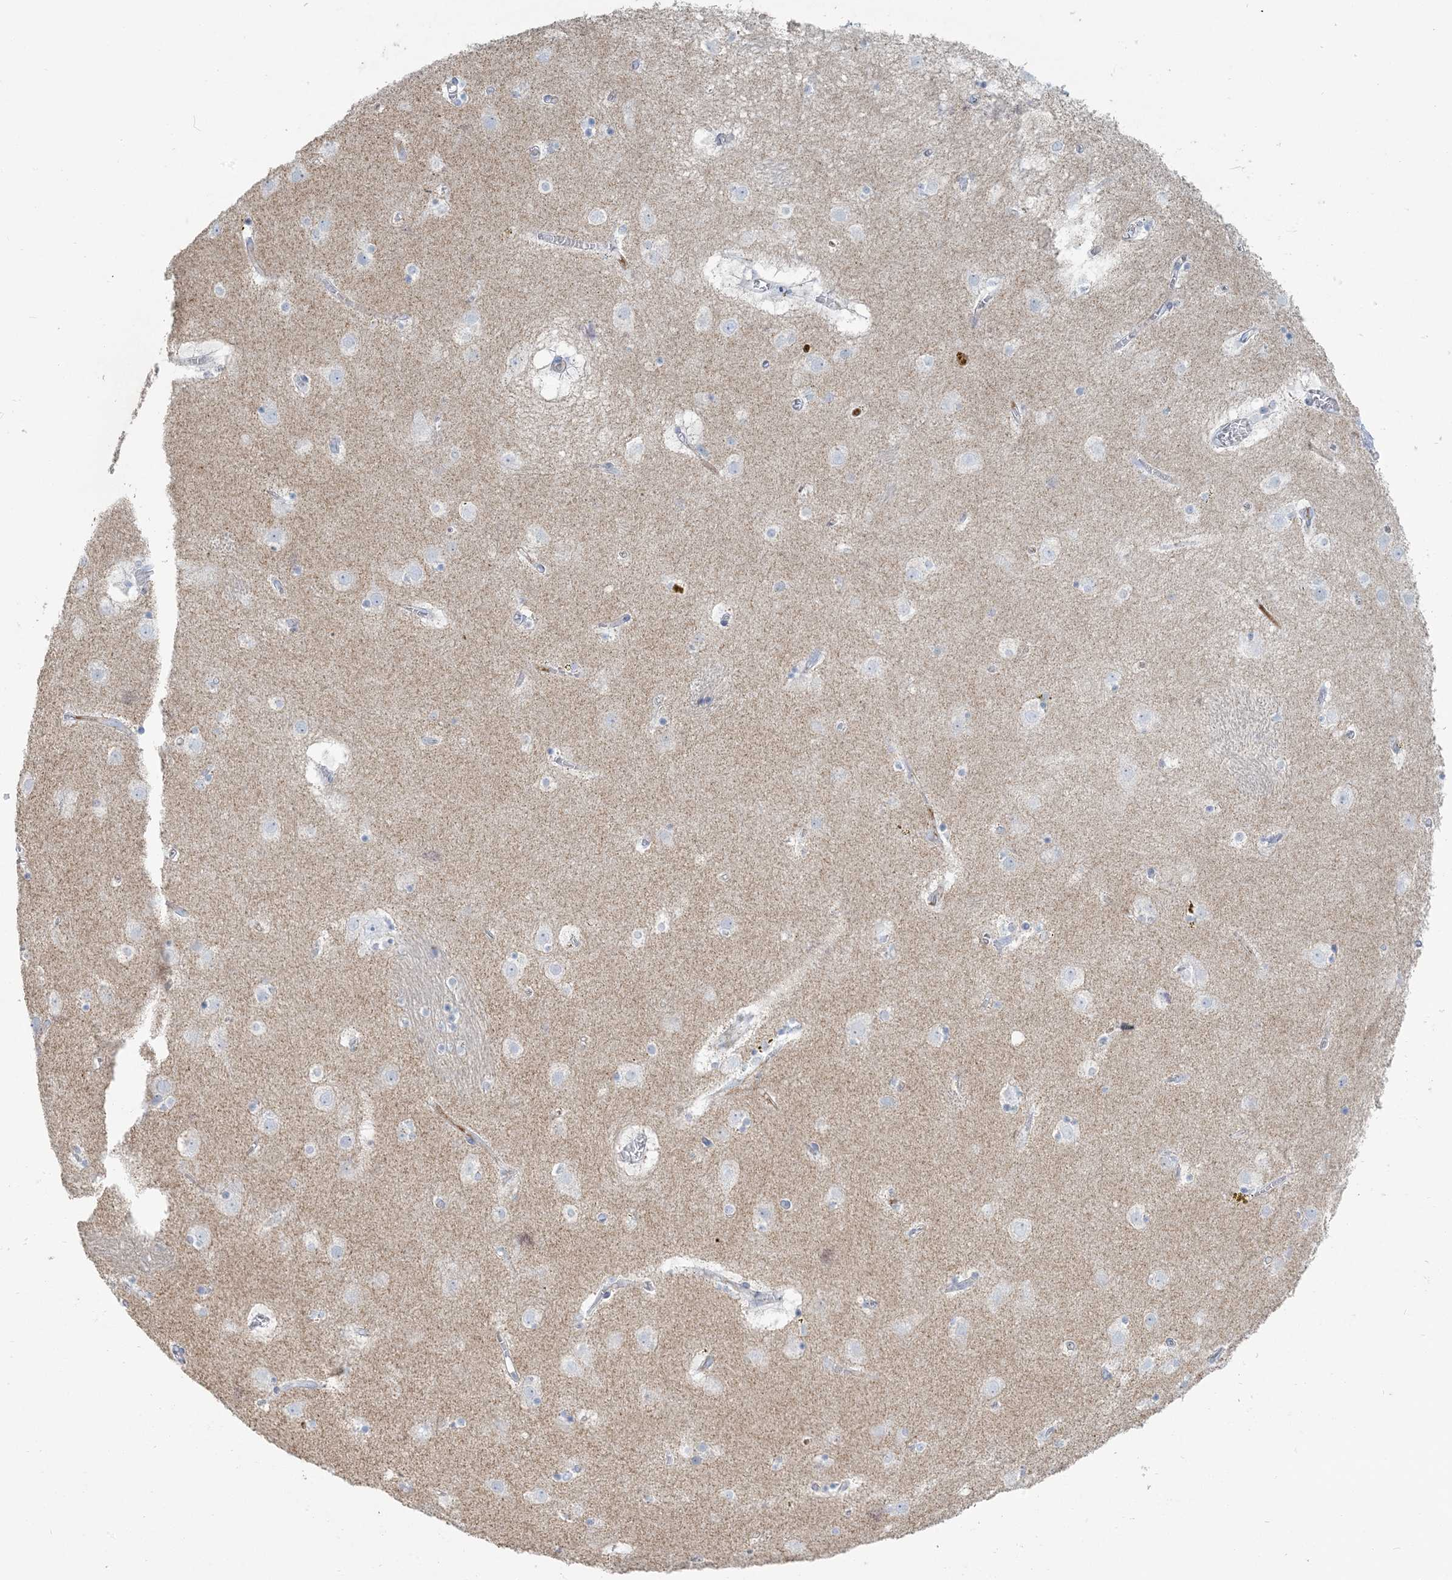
{"staining": {"intensity": "negative", "quantity": "none", "location": "none"}, "tissue": "caudate", "cell_type": "Glial cells", "image_type": "normal", "snomed": [{"axis": "morphology", "description": "Normal tissue, NOS"}, {"axis": "topography", "description": "Lateral ventricle wall"}], "caption": "Histopathology image shows no protein staining in glial cells of unremarkable caudate. (Brightfield microscopy of DAB immunohistochemistry at high magnification).", "gene": "SCML1", "patient": {"sex": "male", "age": 70}}